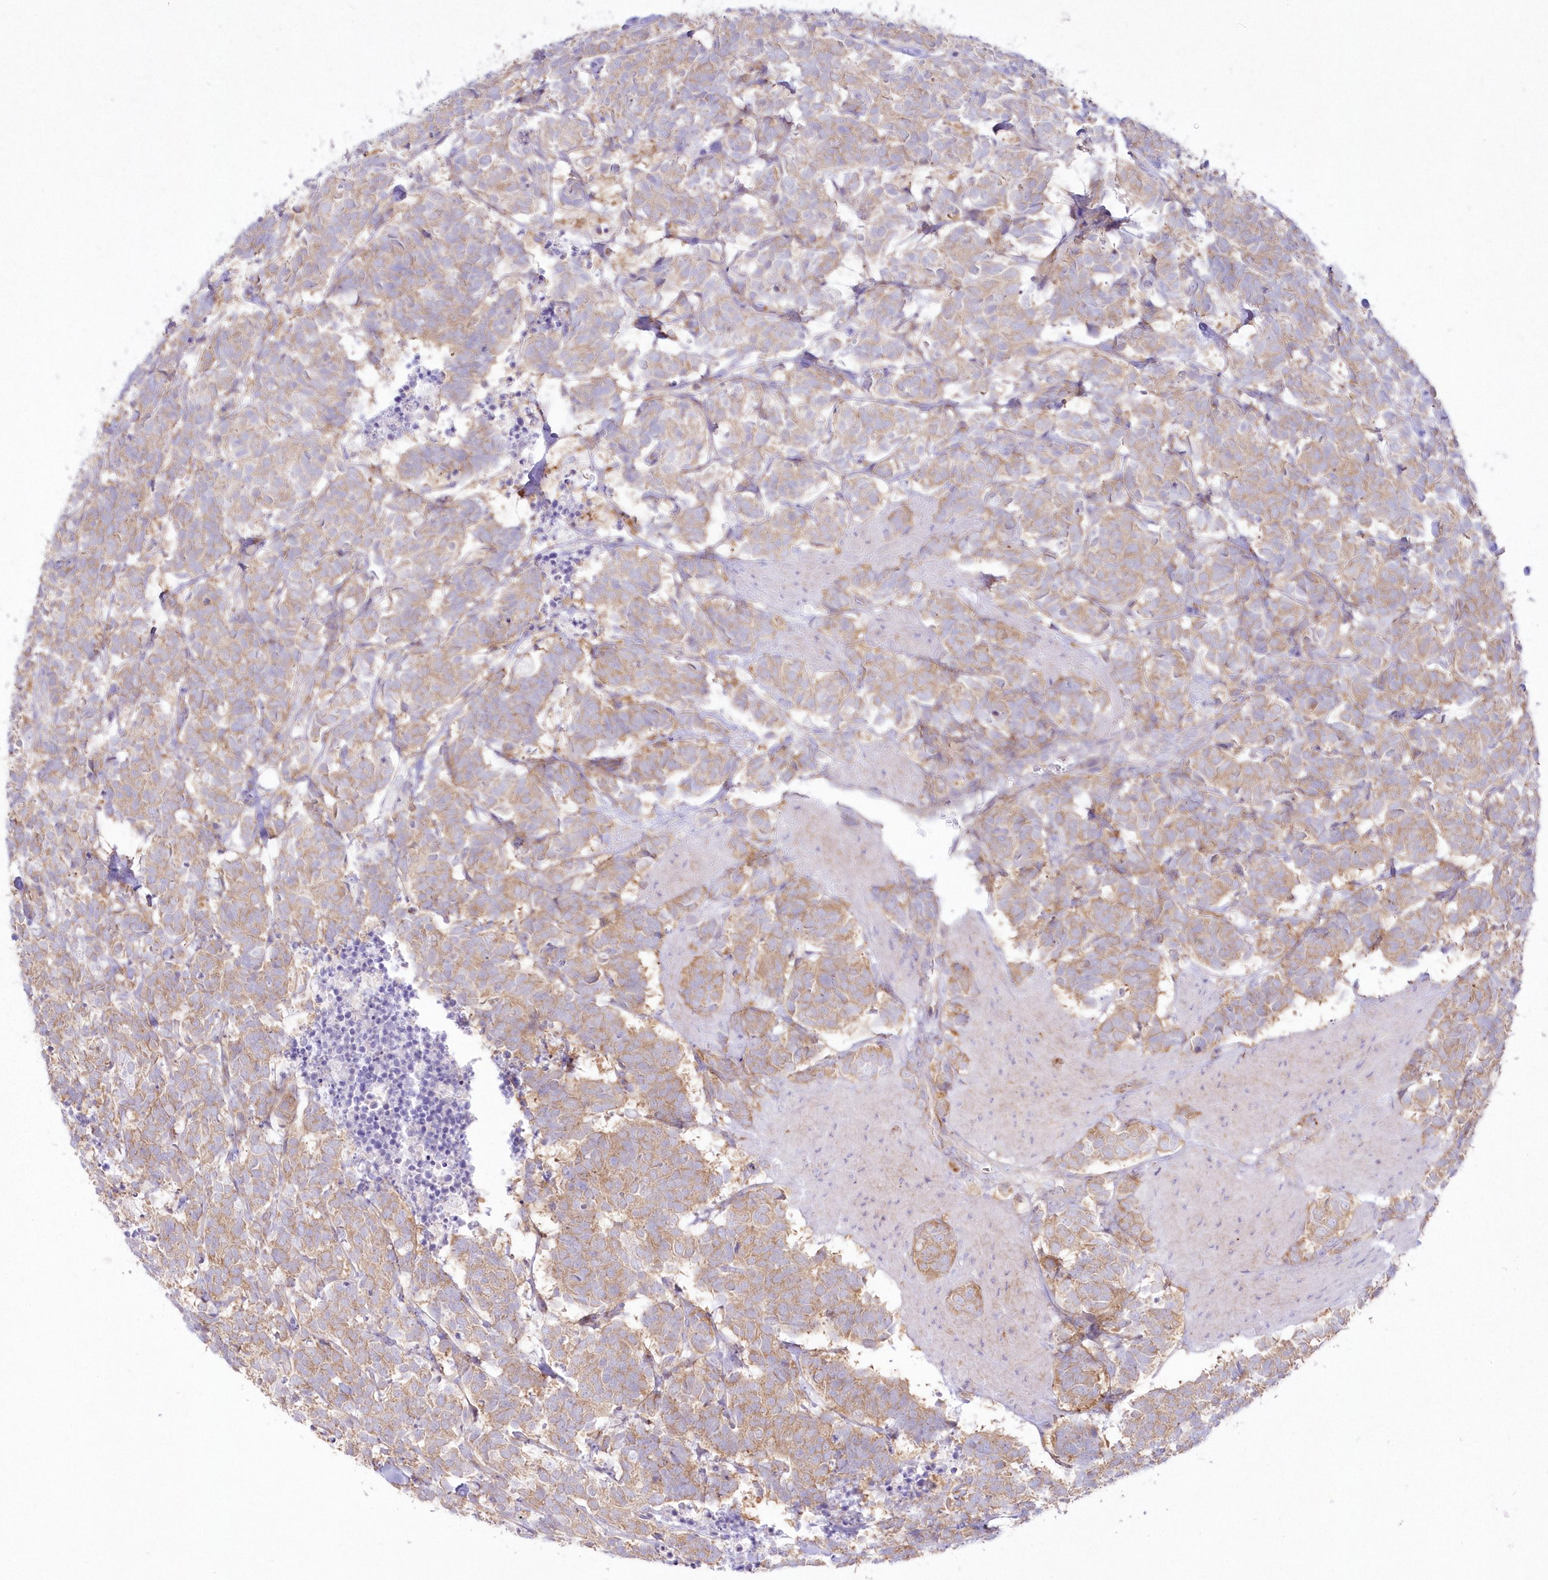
{"staining": {"intensity": "moderate", "quantity": ">75%", "location": "cytoplasmic/membranous"}, "tissue": "carcinoid", "cell_type": "Tumor cells", "image_type": "cancer", "snomed": [{"axis": "morphology", "description": "Carcinoma, NOS"}, {"axis": "morphology", "description": "Carcinoid, malignant, NOS"}, {"axis": "topography", "description": "Urinary bladder"}], "caption": "Protein expression analysis of human carcinoma reveals moderate cytoplasmic/membranous positivity in about >75% of tumor cells.", "gene": "ZNF843", "patient": {"sex": "male", "age": 57}}